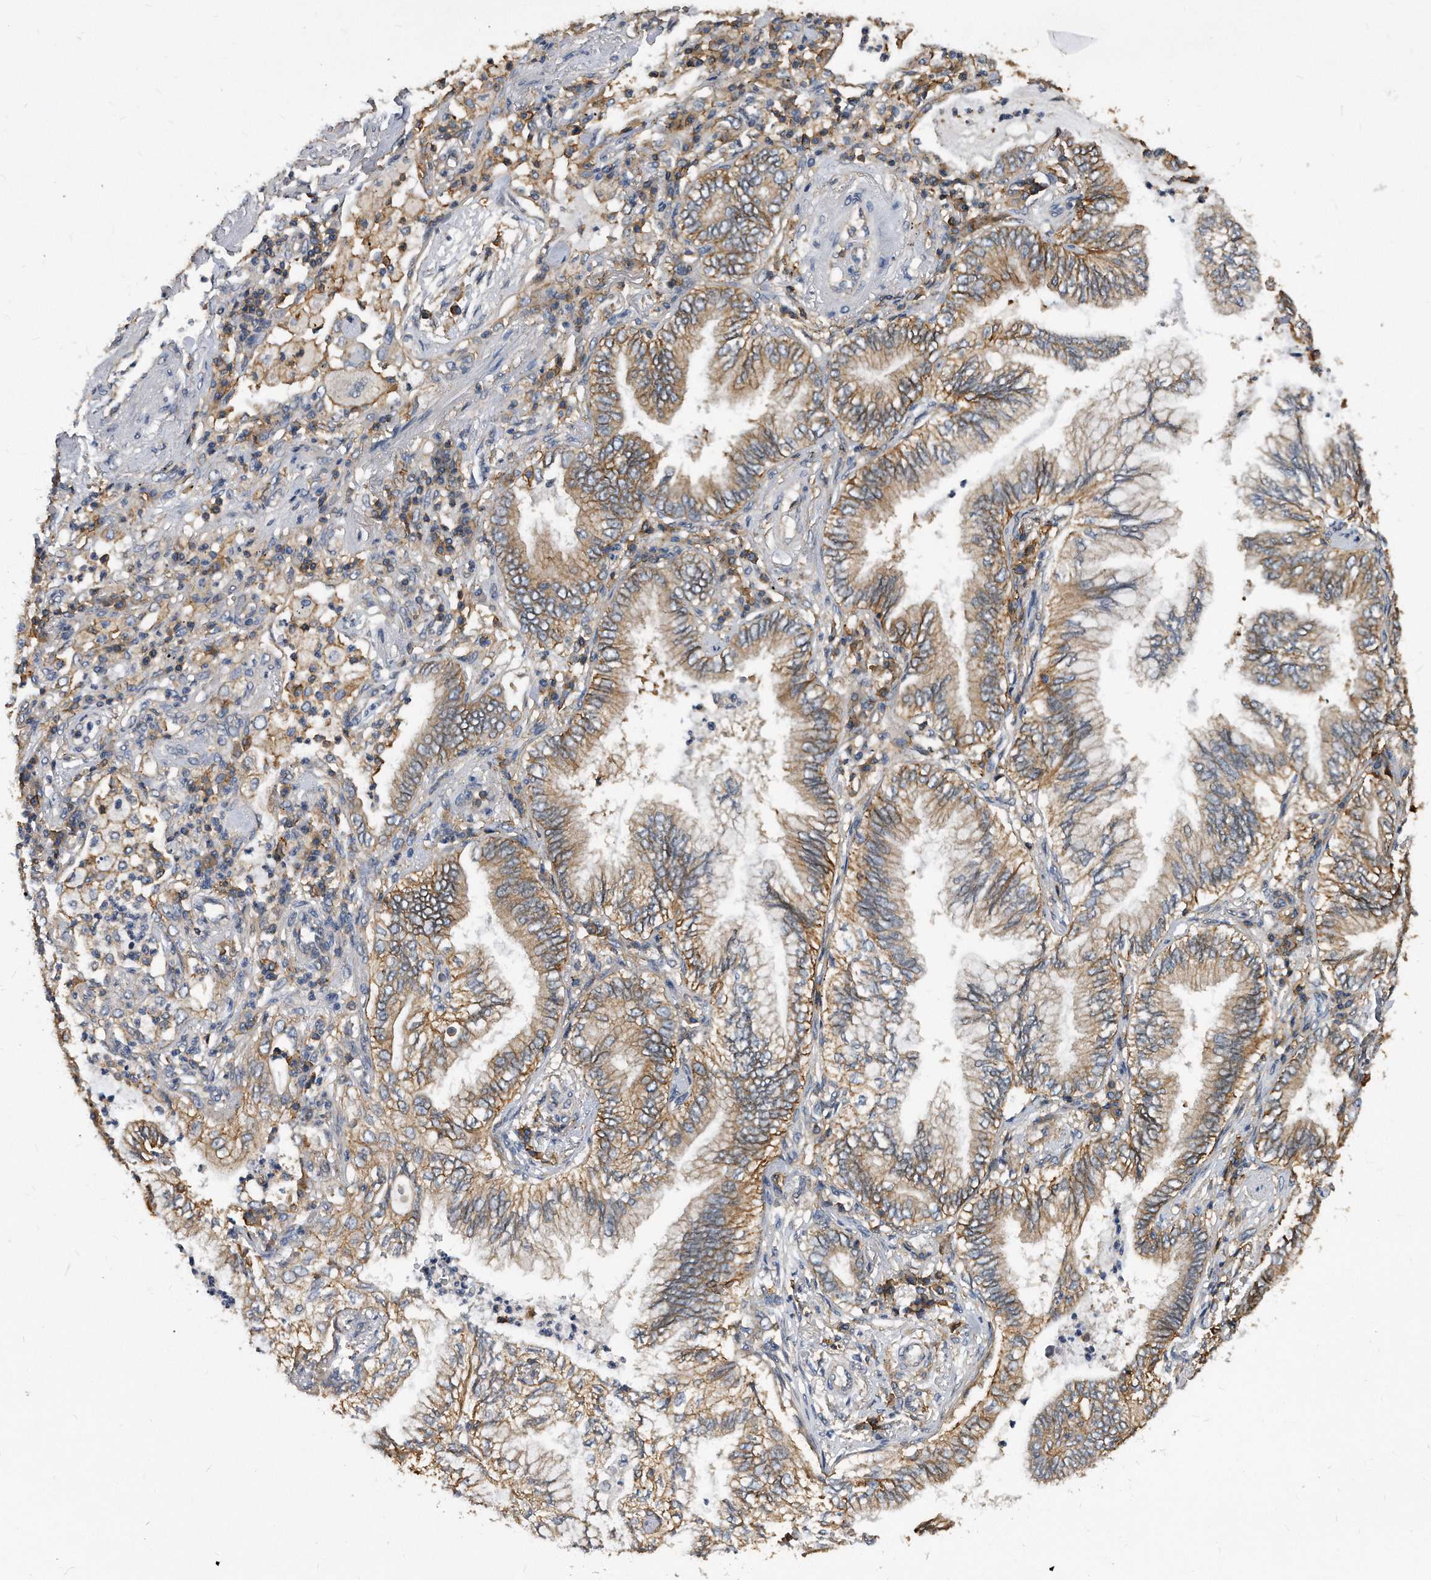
{"staining": {"intensity": "weak", "quantity": ">75%", "location": "cytoplasmic/membranous"}, "tissue": "lung cancer", "cell_type": "Tumor cells", "image_type": "cancer", "snomed": [{"axis": "morphology", "description": "Normal tissue, NOS"}, {"axis": "morphology", "description": "Adenocarcinoma, NOS"}, {"axis": "topography", "description": "Bronchus"}, {"axis": "topography", "description": "Lung"}], "caption": "Lung cancer stained with immunohistochemistry demonstrates weak cytoplasmic/membranous positivity in about >75% of tumor cells.", "gene": "ATG5", "patient": {"sex": "female", "age": 70}}